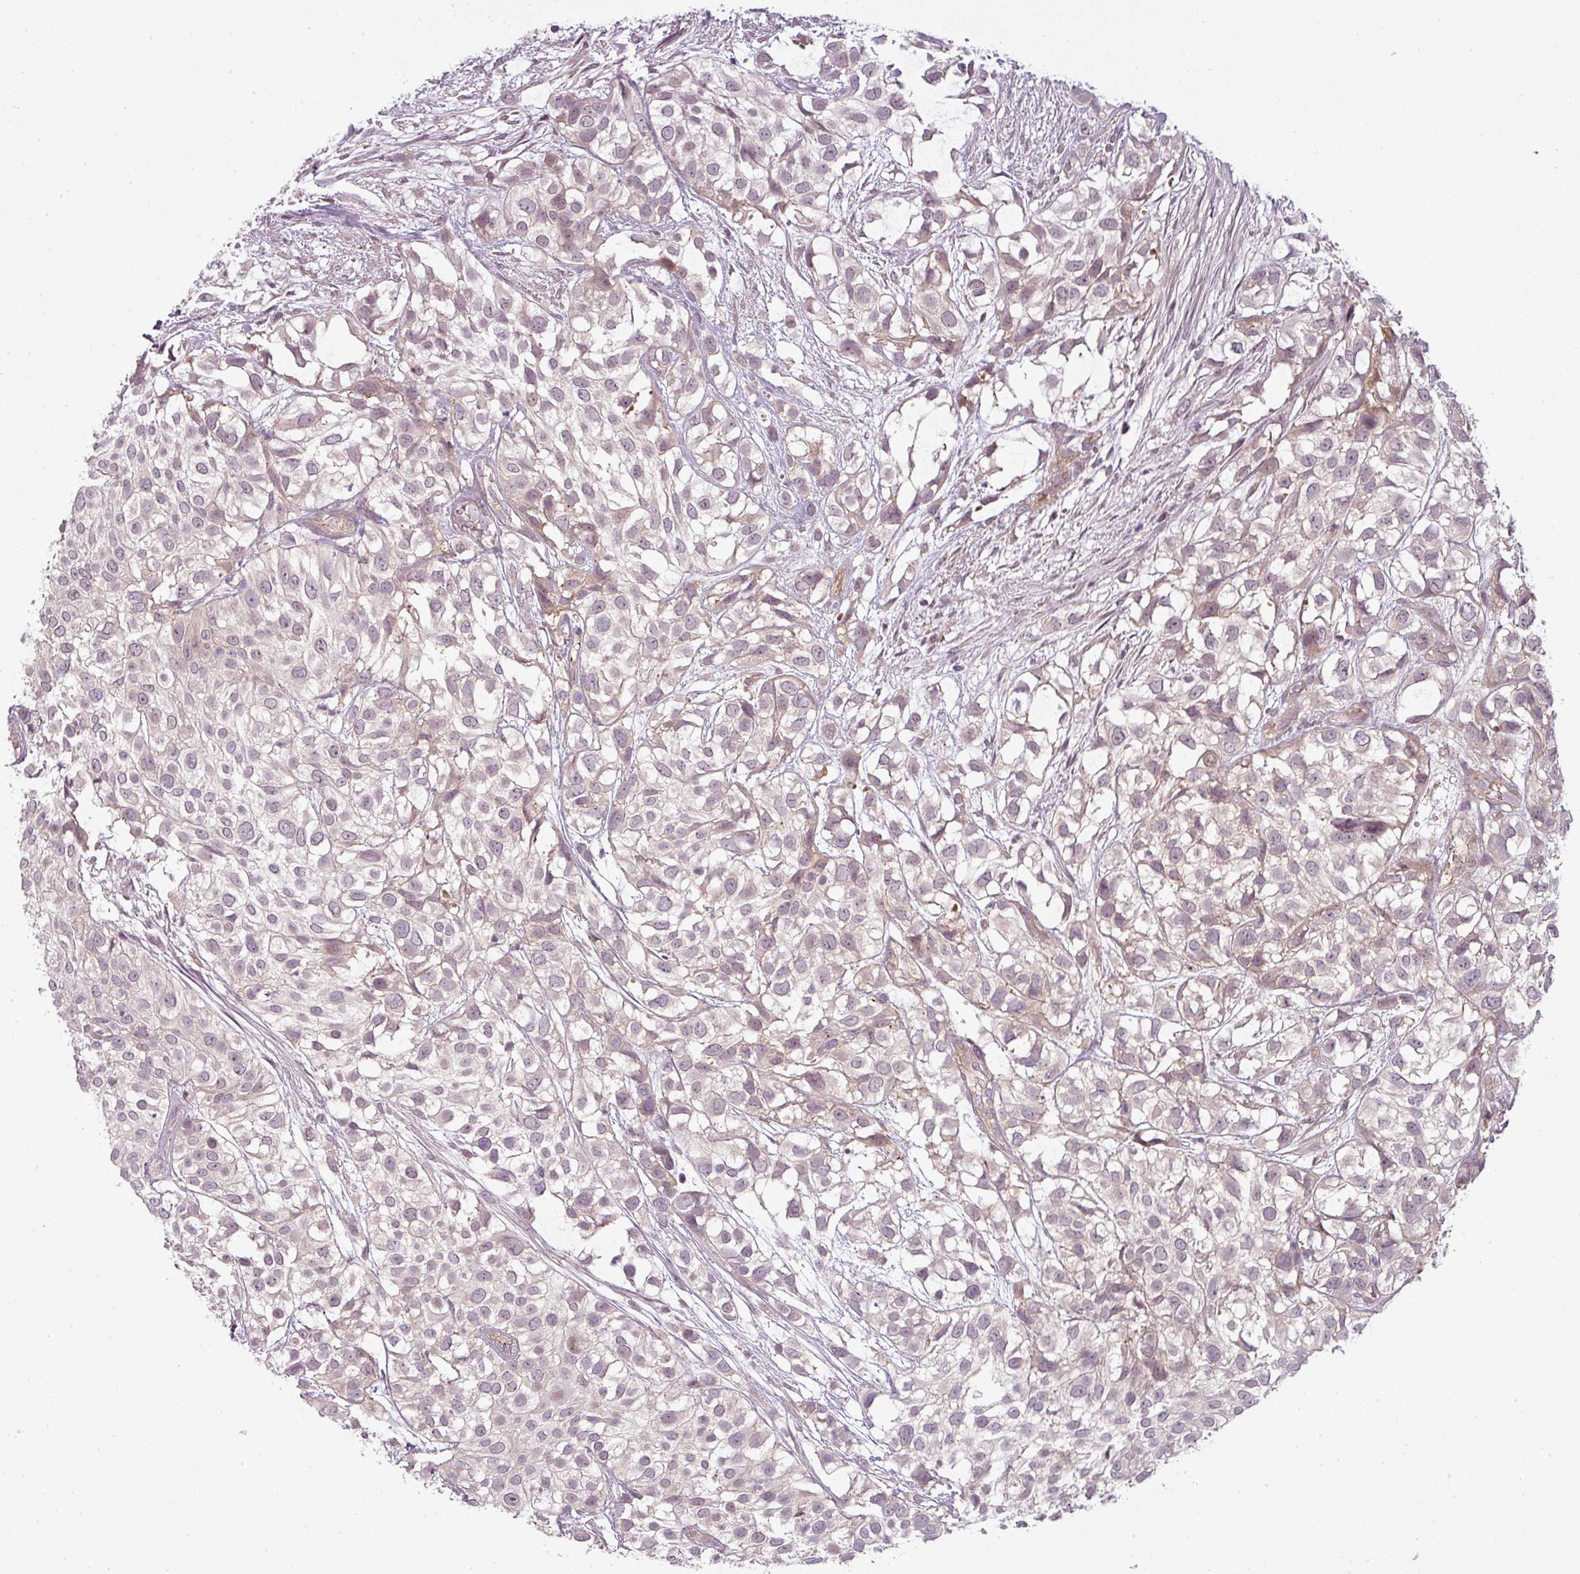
{"staining": {"intensity": "negative", "quantity": "none", "location": "none"}, "tissue": "urothelial cancer", "cell_type": "Tumor cells", "image_type": "cancer", "snomed": [{"axis": "morphology", "description": "Urothelial carcinoma, High grade"}, {"axis": "topography", "description": "Urinary bladder"}], "caption": "This is a image of IHC staining of high-grade urothelial carcinoma, which shows no expression in tumor cells. (DAB immunohistochemistry visualized using brightfield microscopy, high magnification).", "gene": "SLC16A9", "patient": {"sex": "male", "age": 56}}